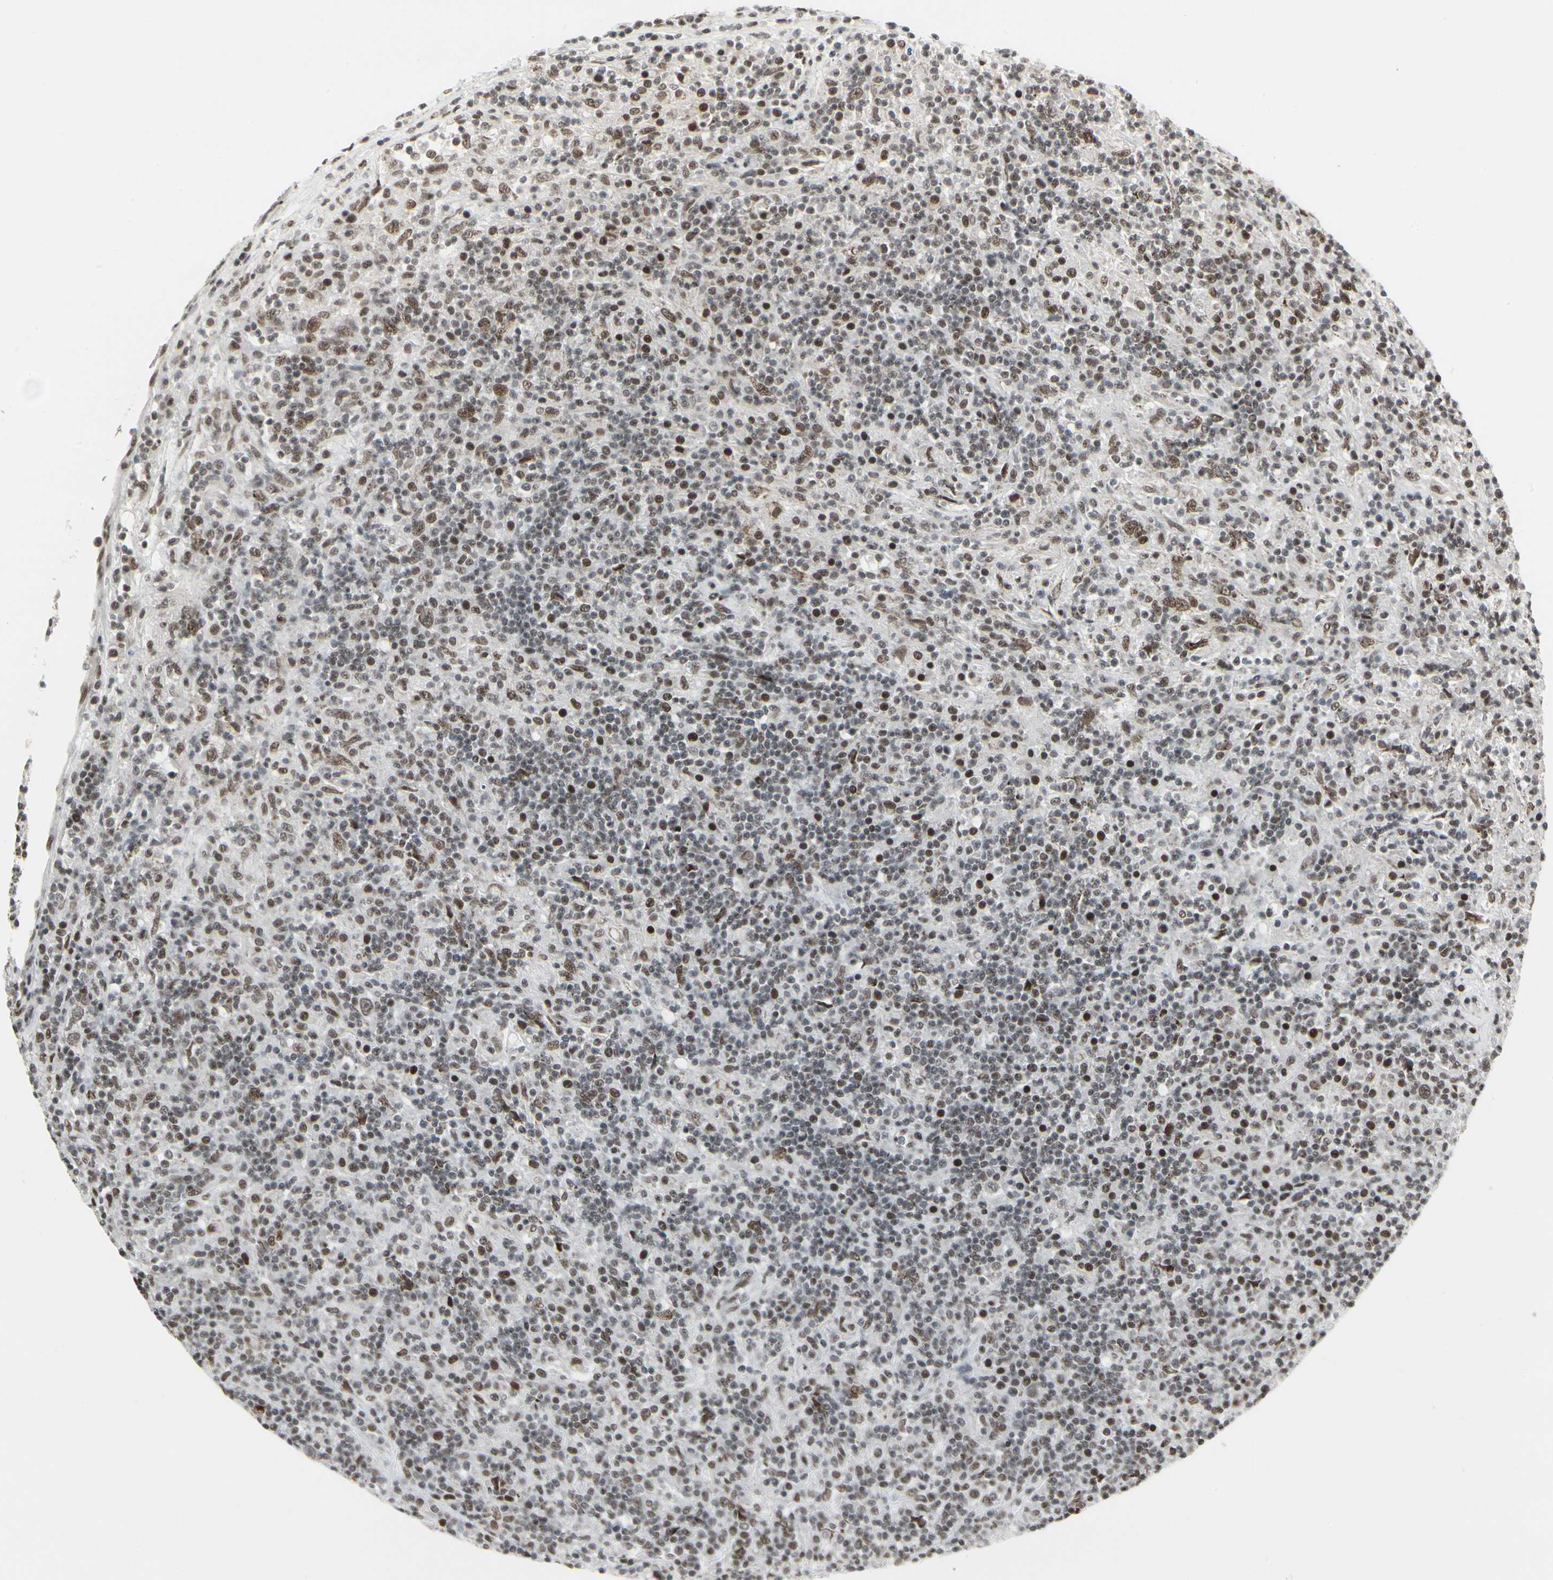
{"staining": {"intensity": "moderate", "quantity": ">75%", "location": "nuclear"}, "tissue": "lymphoma", "cell_type": "Tumor cells", "image_type": "cancer", "snomed": [{"axis": "morphology", "description": "Hodgkin's disease, NOS"}, {"axis": "topography", "description": "Lymph node"}], "caption": "An image of lymphoma stained for a protein displays moderate nuclear brown staining in tumor cells. The staining is performed using DAB brown chromogen to label protein expression. The nuclei are counter-stained blue using hematoxylin.", "gene": "HMG20A", "patient": {"sex": "male", "age": 70}}